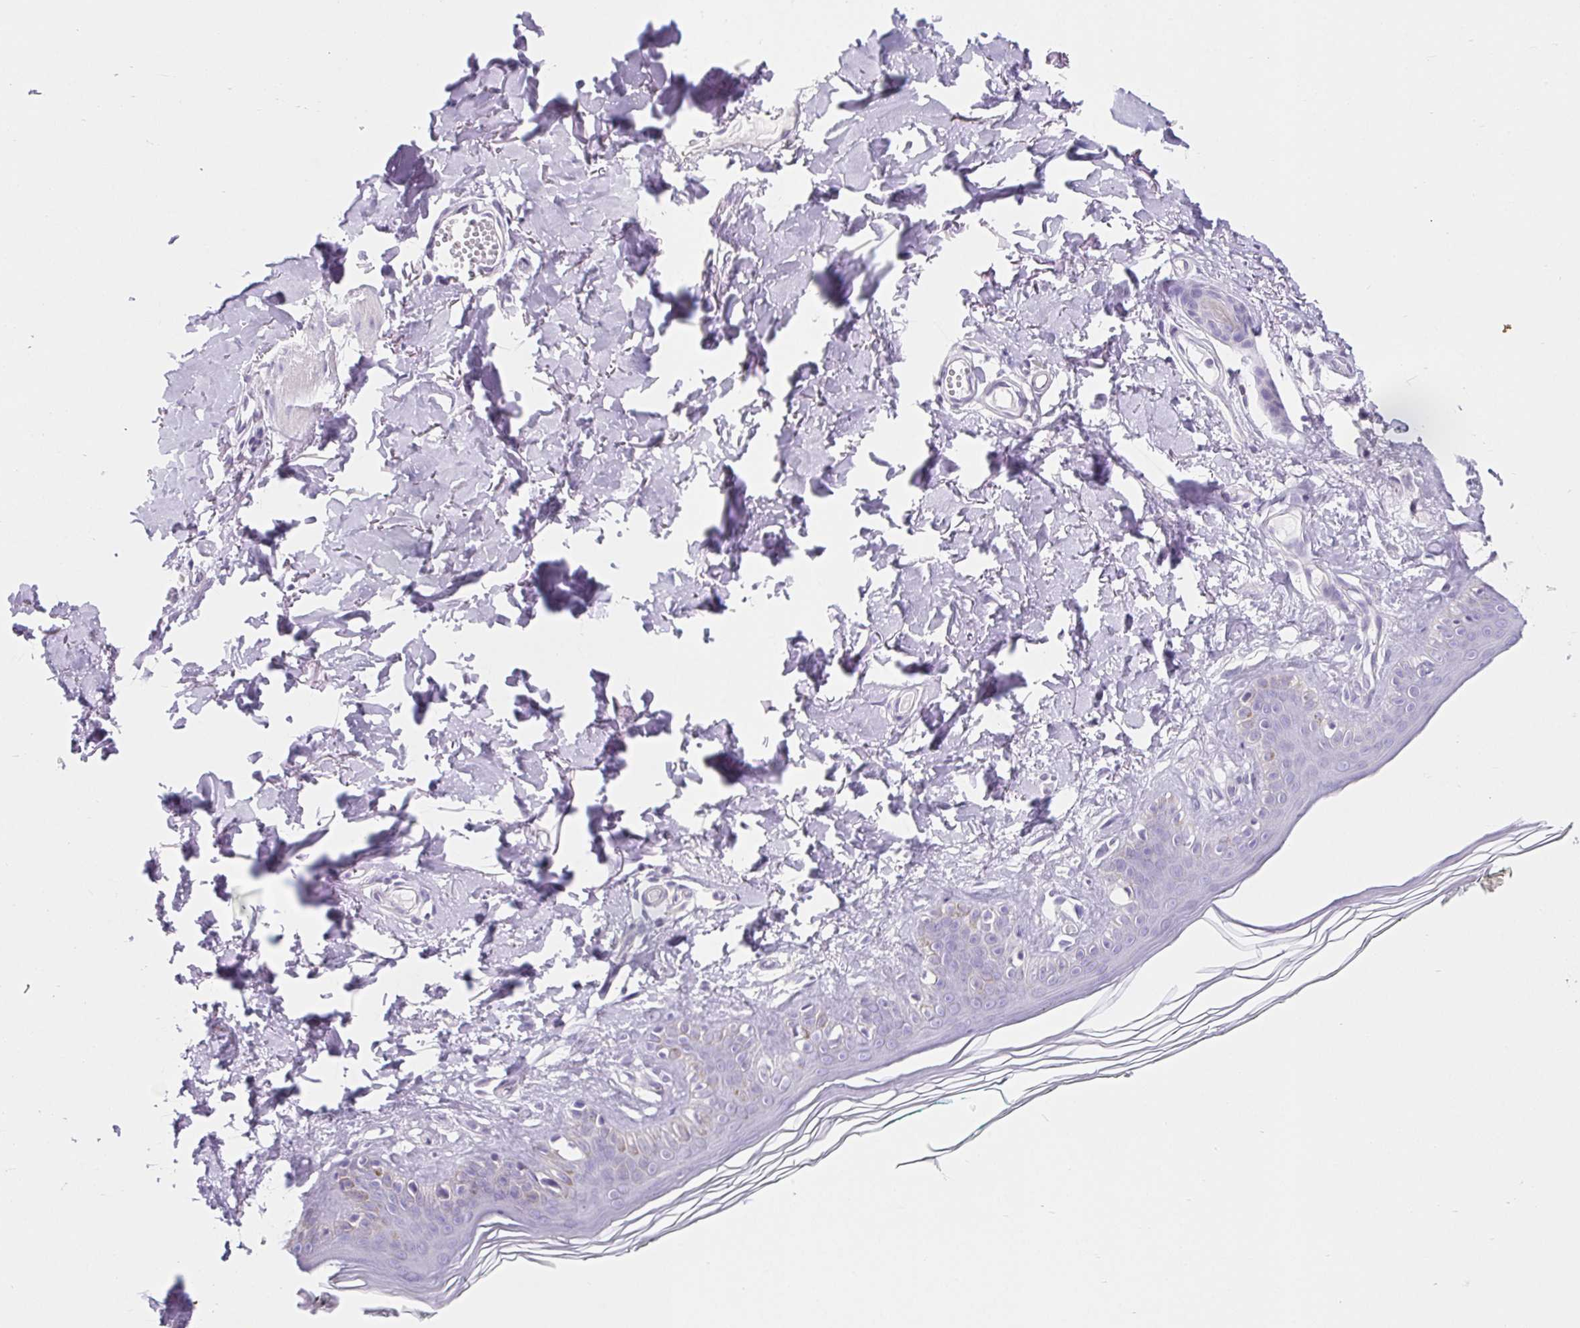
{"staining": {"intensity": "negative", "quantity": "none", "location": "none"}, "tissue": "skin", "cell_type": "Fibroblasts", "image_type": "normal", "snomed": [{"axis": "morphology", "description": "Normal tissue, NOS"}, {"axis": "topography", "description": "Skin"}, {"axis": "topography", "description": "Peripheral nerve tissue"}], "caption": "The histopathology image demonstrates no significant staining in fibroblasts of skin. (IHC, brightfield microscopy, high magnification).", "gene": "BCAS1", "patient": {"sex": "female", "age": 45}}